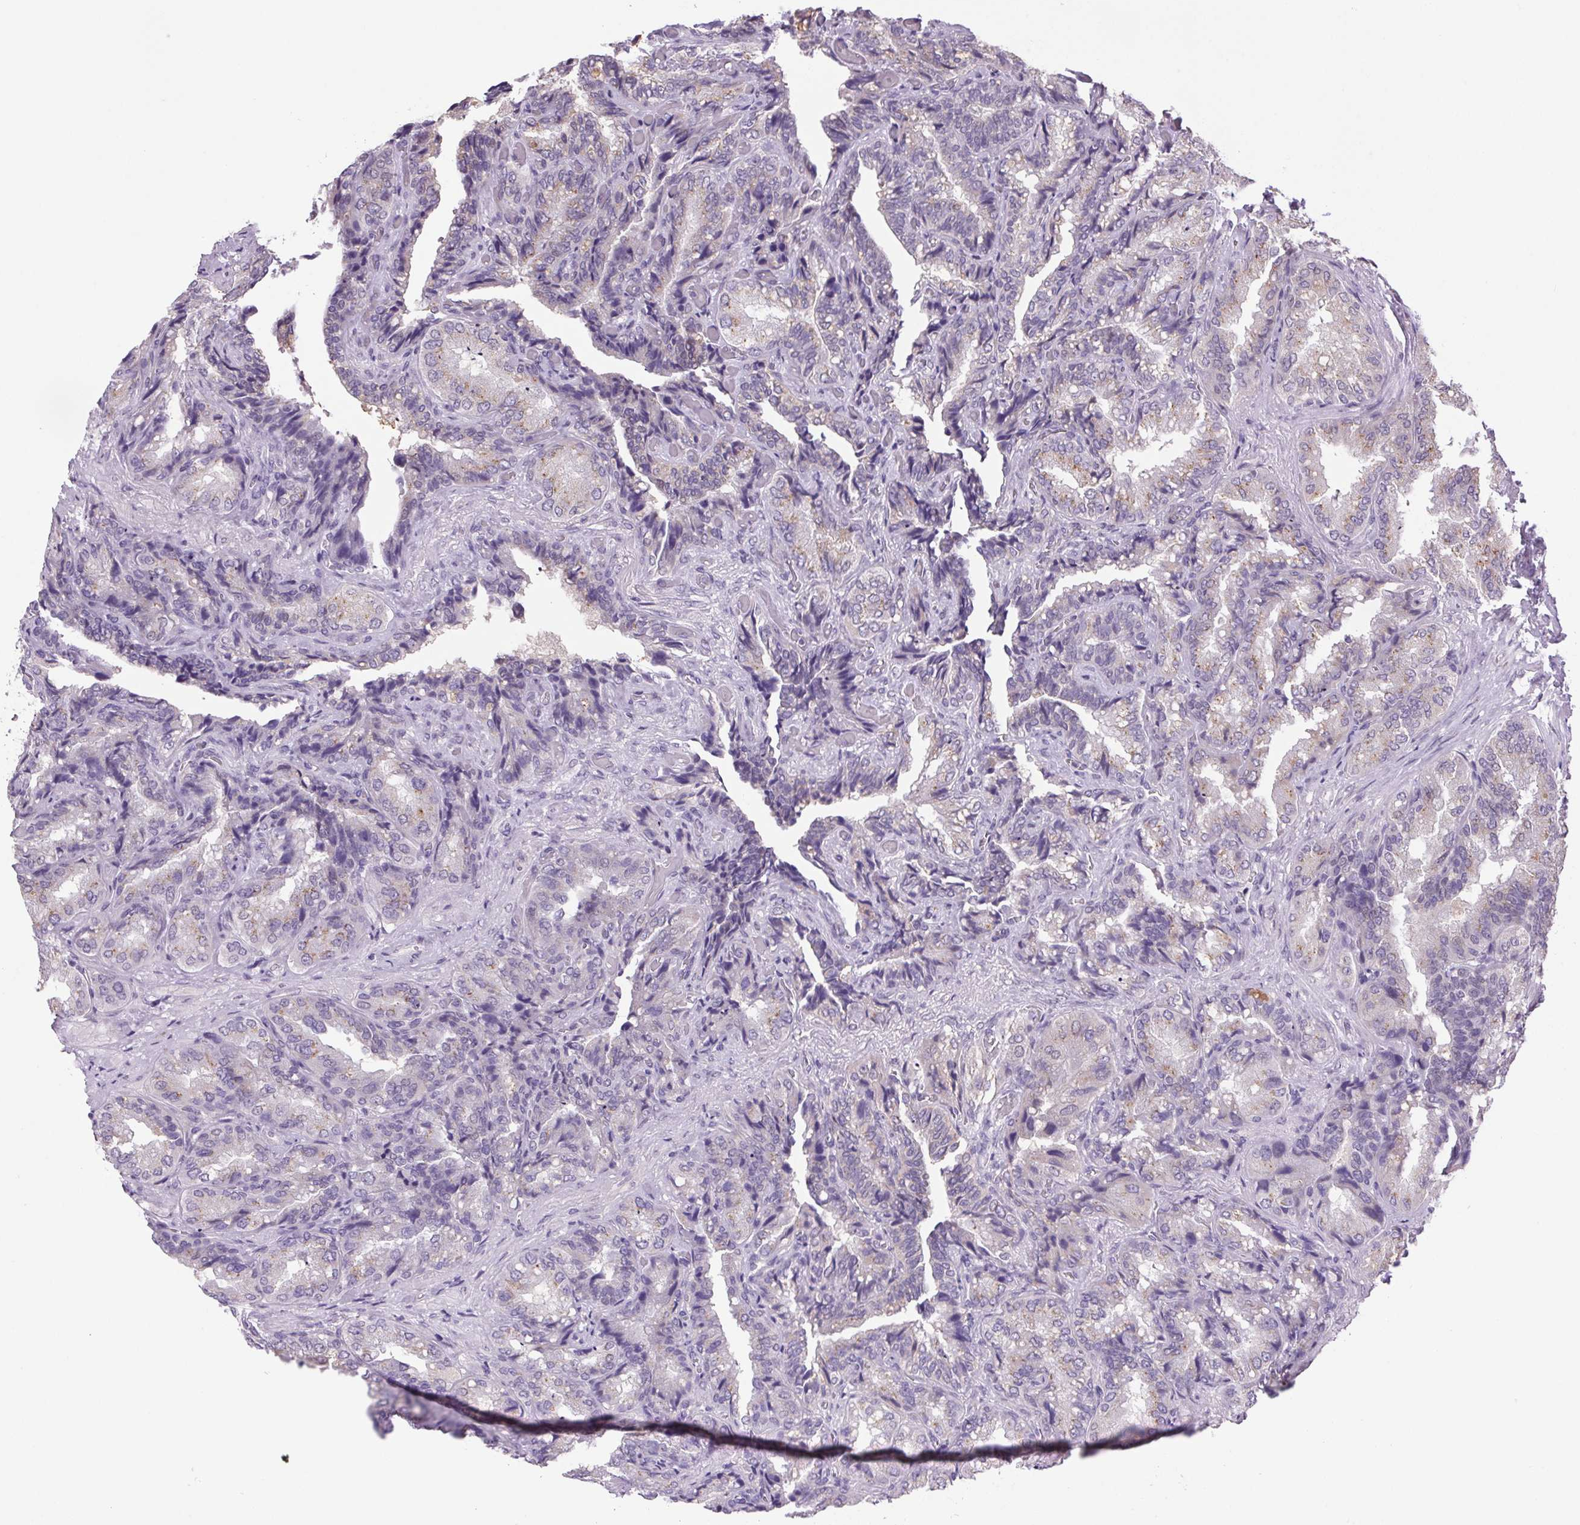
{"staining": {"intensity": "weak", "quantity": "<25%", "location": "cytoplasmic/membranous"}, "tissue": "seminal vesicle", "cell_type": "Glandular cells", "image_type": "normal", "snomed": [{"axis": "morphology", "description": "Normal tissue, NOS"}, {"axis": "topography", "description": "Seminal veicle"}], "caption": "Photomicrograph shows no significant protein expression in glandular cells of benign seminal vesicle.", "gene": "AKR1E2", "patient": {"sex": "male", "age": 68}}